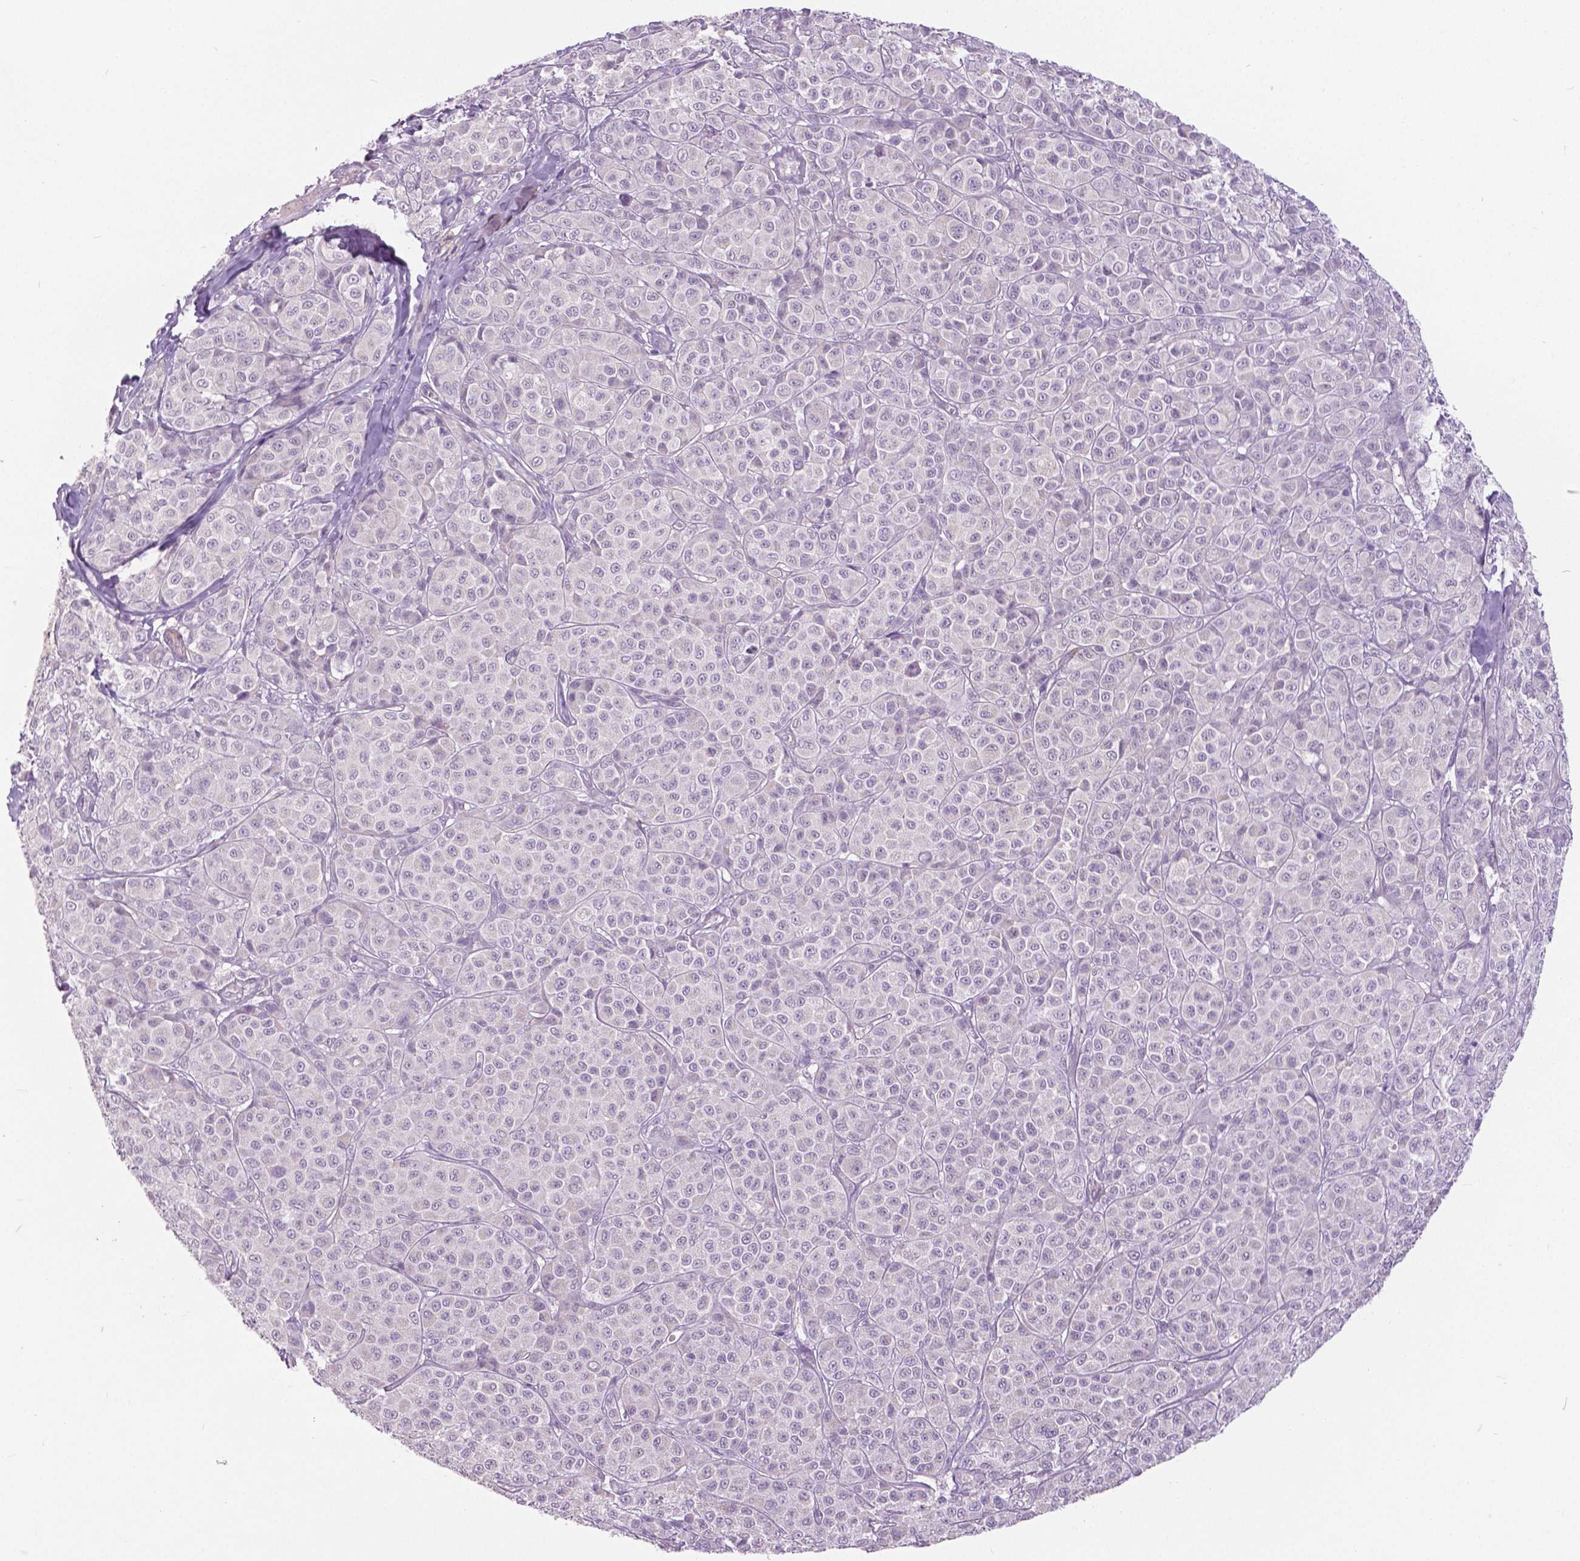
{"staining": {"intensity": "negative", "quantity": "none", "location": "none"}, "tissue": "melanoma", "cell_type": "Tumor cells", "image_type": "cancer", "snomed": [{"axis": "morphology", "description": "Malignant melanoma, NOS"}, {"axis": "topography", "description": "Skin"}], "caption": "Tumor cells show no significant positivity in melanoma.", "gene": "FOXA1", "patient": {"sex": "male", "age": 89}}